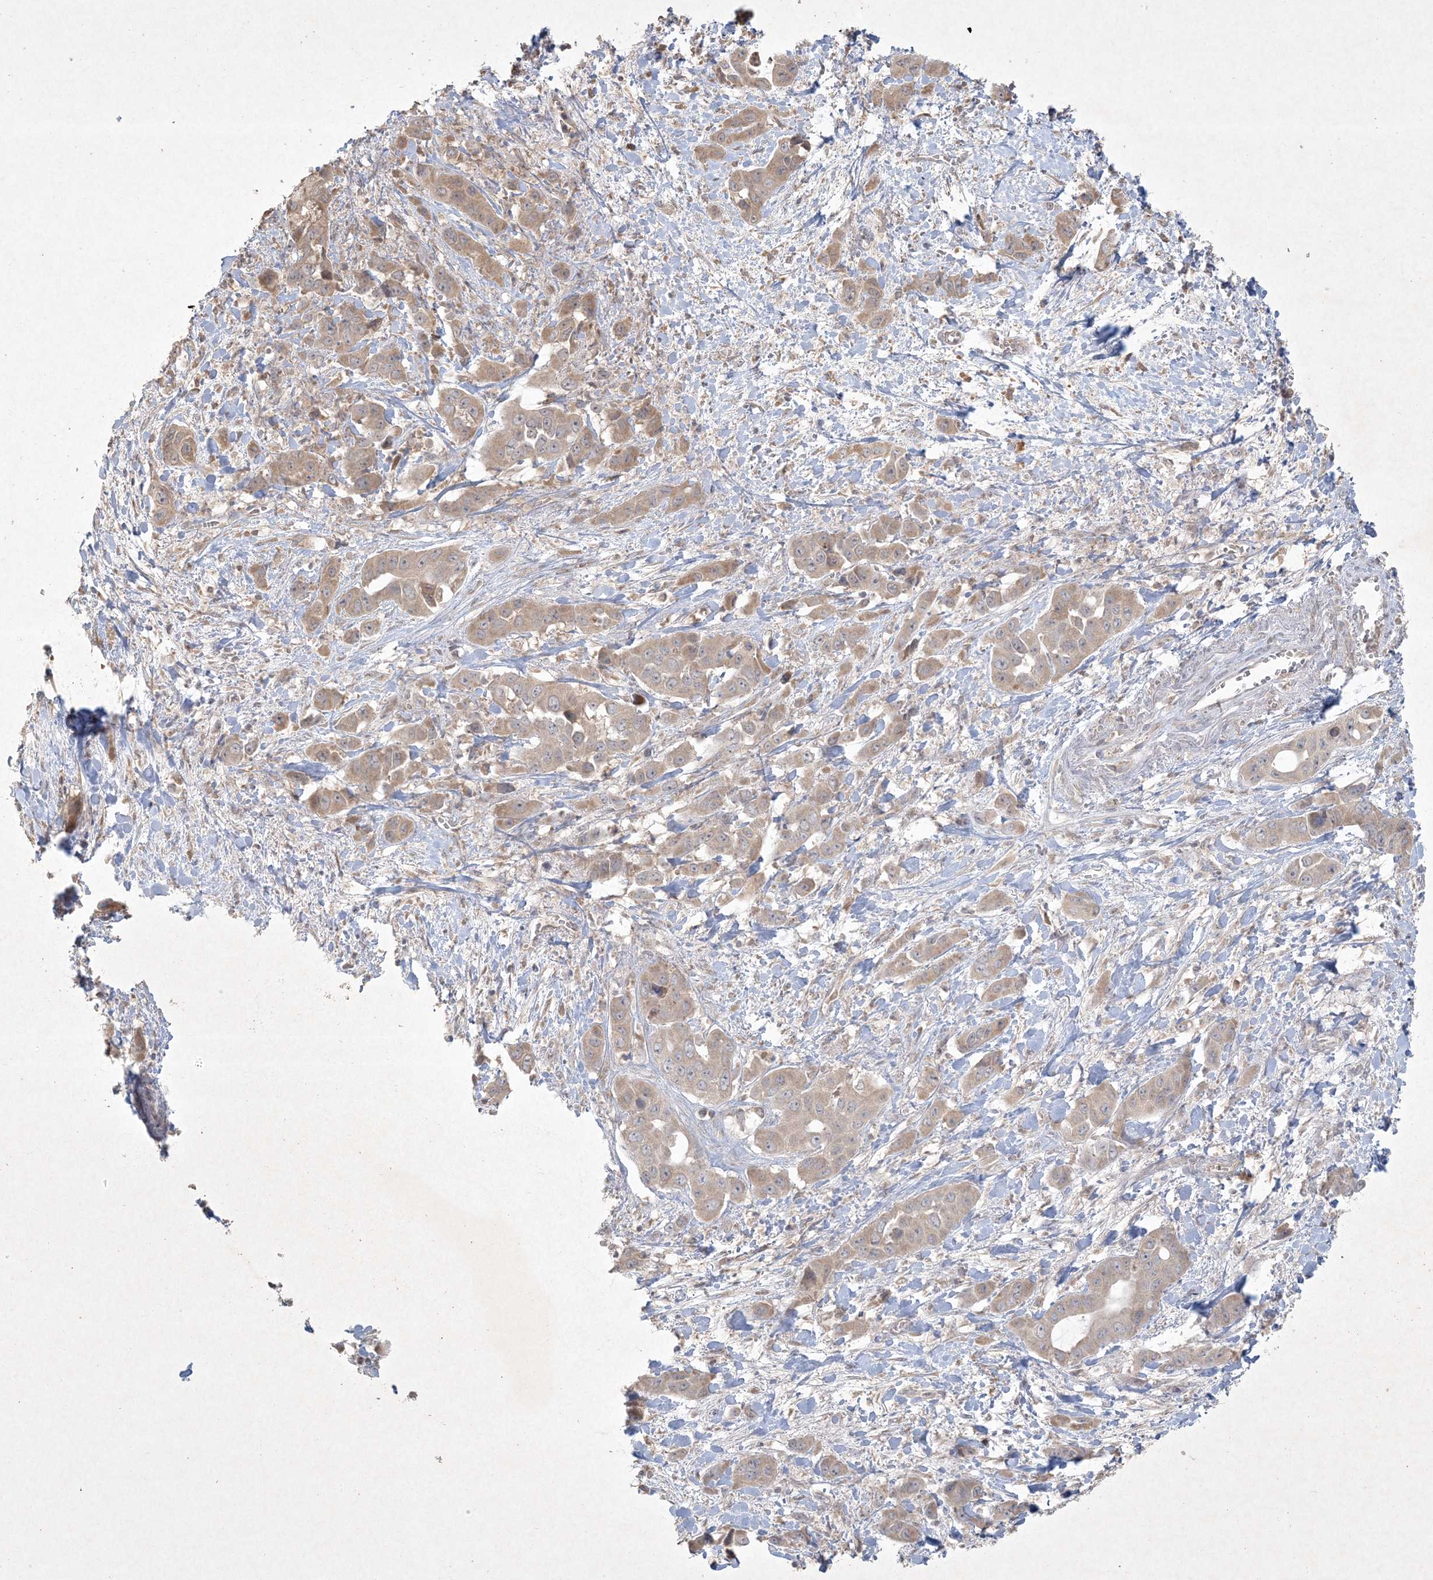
{"staining": {"intensity": "weak", "quantity": ">75%", "location": "cytoplasmic/membranous"}, "tissue": "liver cancer", "cell_type": "Tumor cells", "image_type": "cancer", "snomed": [{"axis": "morphology", "description": "Cholangiocarcinoma"}, {"axis": "topography", "description": "Liver"}], "caption": "Protein staining of cholangiocarcinoma (liver) tissue demonstrates weak cytoplasmic/membranous positivity in about >75% of tumor cells. (DAB = brown stain, brightfield microscopy at high magnification).", "gene": "NRBP2", "patient": {"sex": "female", "age": 52}}